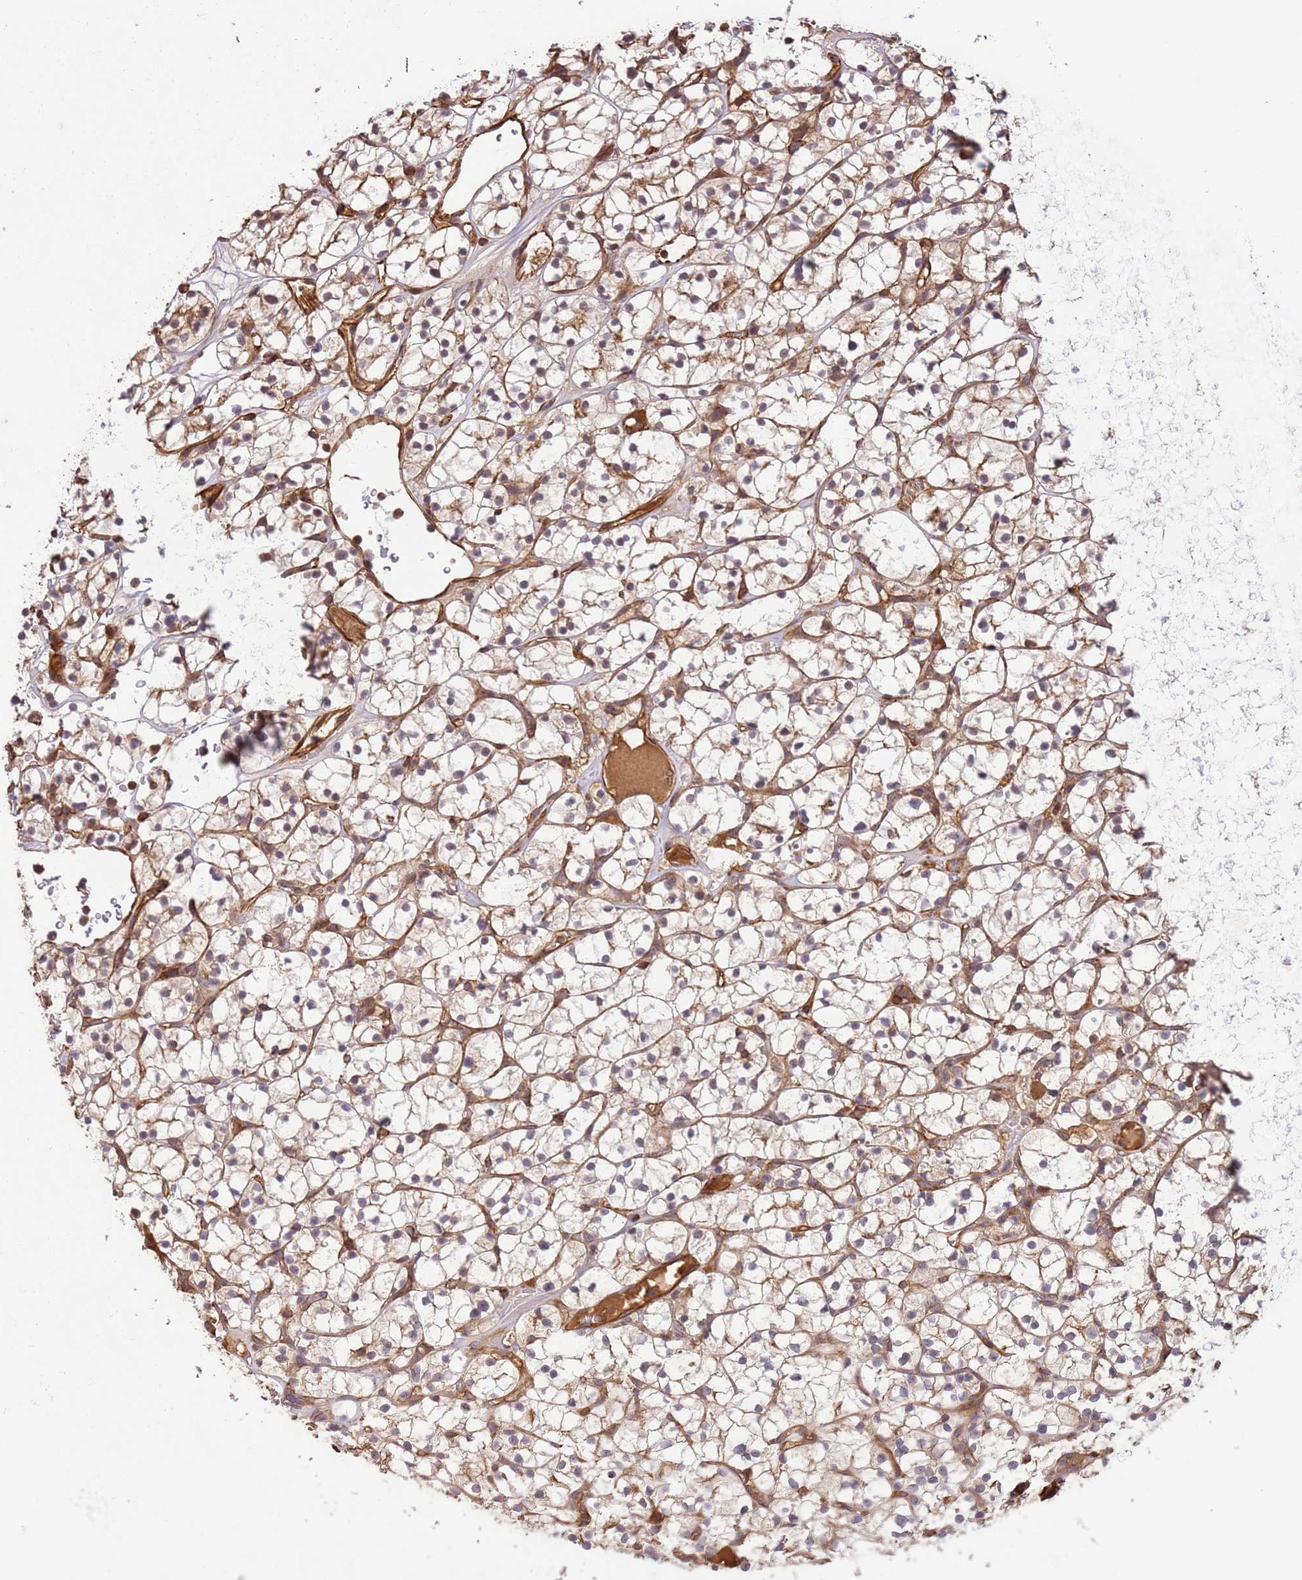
{"staining": {"intensity": "weak", "quantity": "25%-75%", "location": "cytoplasmic/membranous"}, "tissue": "renal cancer", "cell_type": "Tumor cells", "image_type": "cancer", "snomed": [{"axis": "morphology", "description": "Adenocarcinoma, NOS"}, {"axis": "topography", "description": "Kidney"}], "caption": "Immunohistochemistry image of adenocarcinoma (renal) stained for a protein (brown), which shows low levels of weak cytoplasmic/membranous staining in about 25%-75% of tumor cells.", "gene": "KATNAL2", "patient": {"sex": "female", "age": 64}}